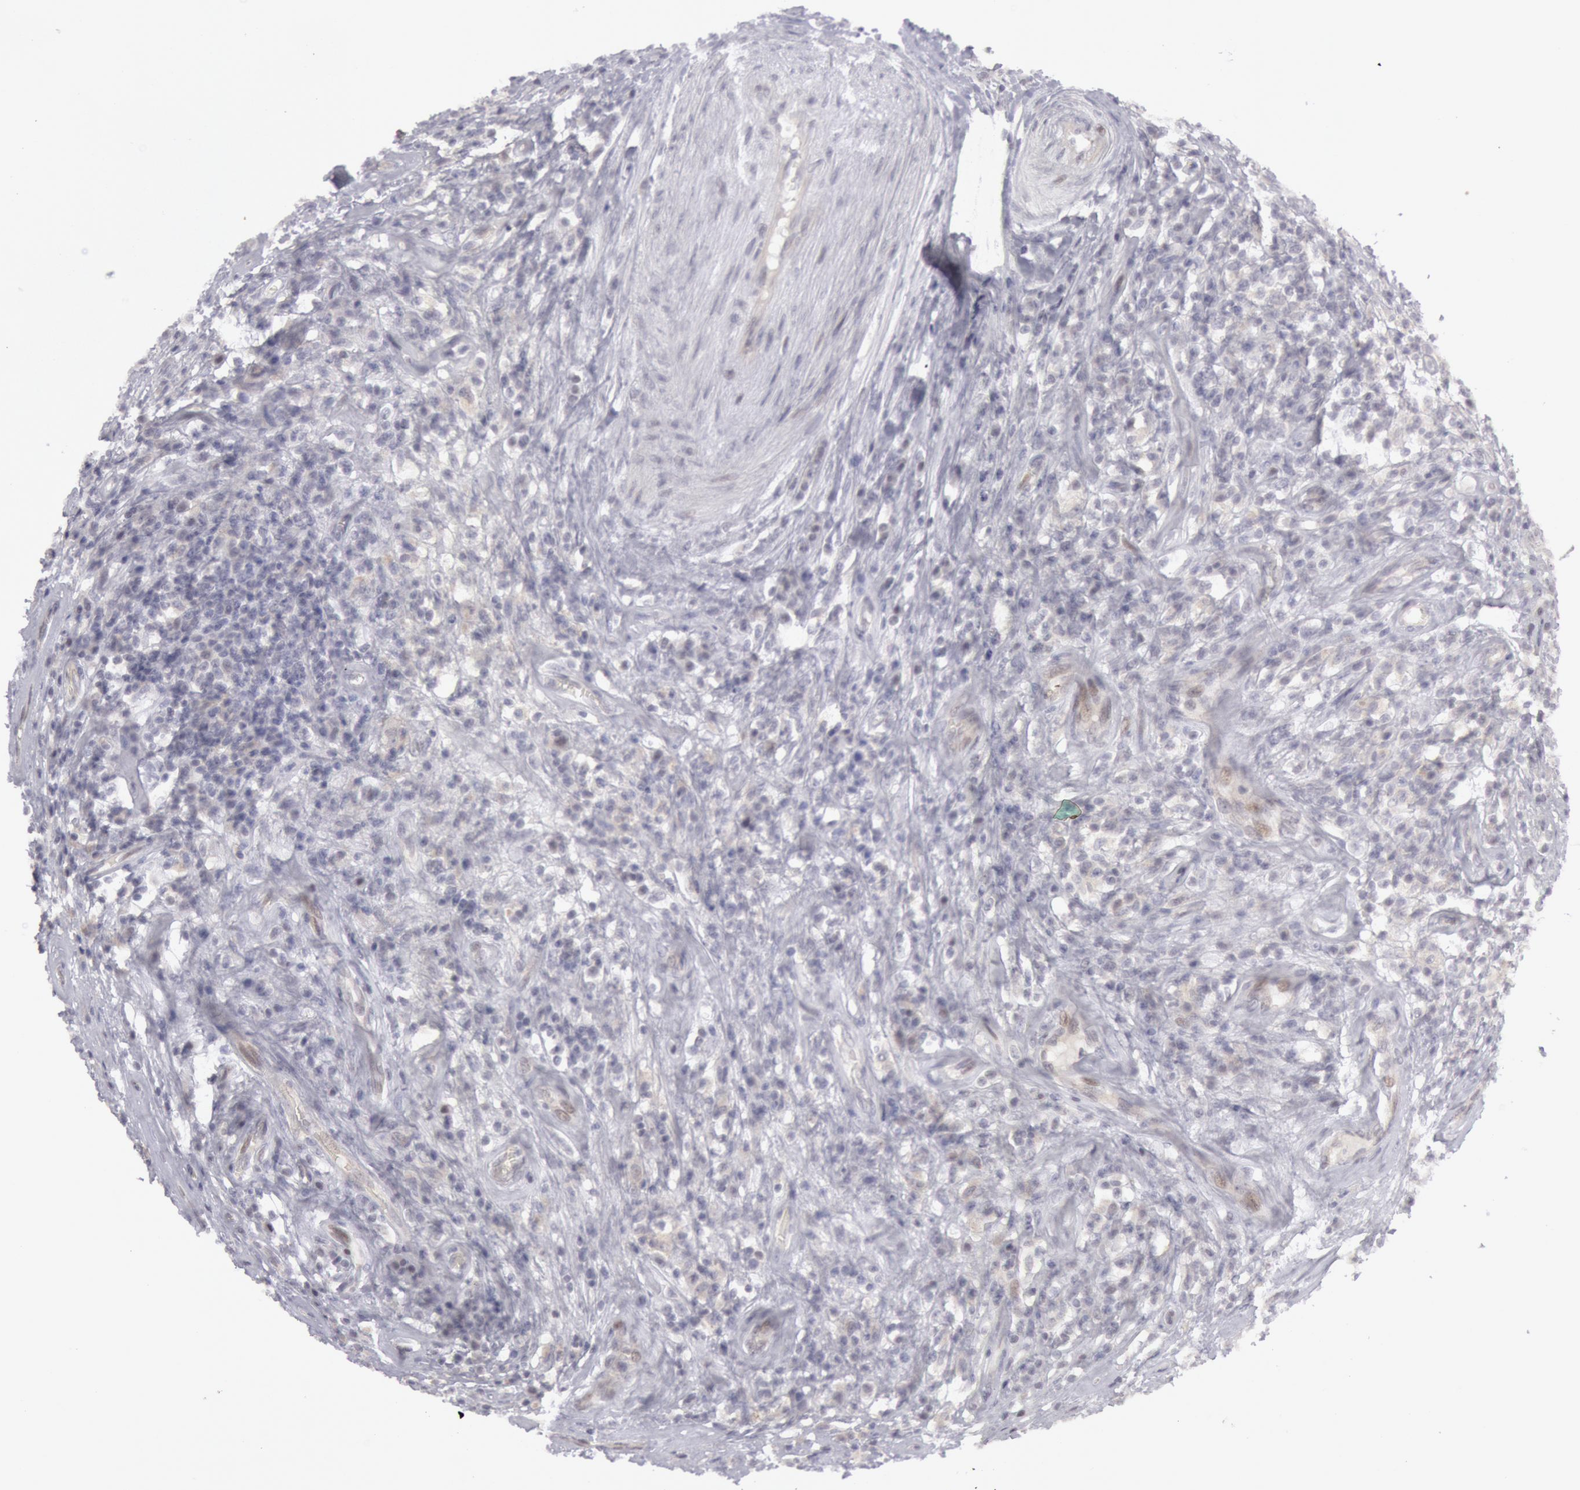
{"staining": {"intensity": "negative", "quantity": "none", "location": "none"}, "tissue": "testis cancer", "cell_type": "Tumor cells", "image_type": "cancer", "snomed": [{"axis": "morphology", "description": "Seminoma, NOS"}, {"axis": "topography", "description": "Testis"}], "caption": "High power microscopy micrograph of an immunohistochemistry (IHC) histopathology image of testis seminoma, revealing no significant positivity in tumor cells.", "gene": "JOSD1", "patient": {"sex": "male", "age": 34}}